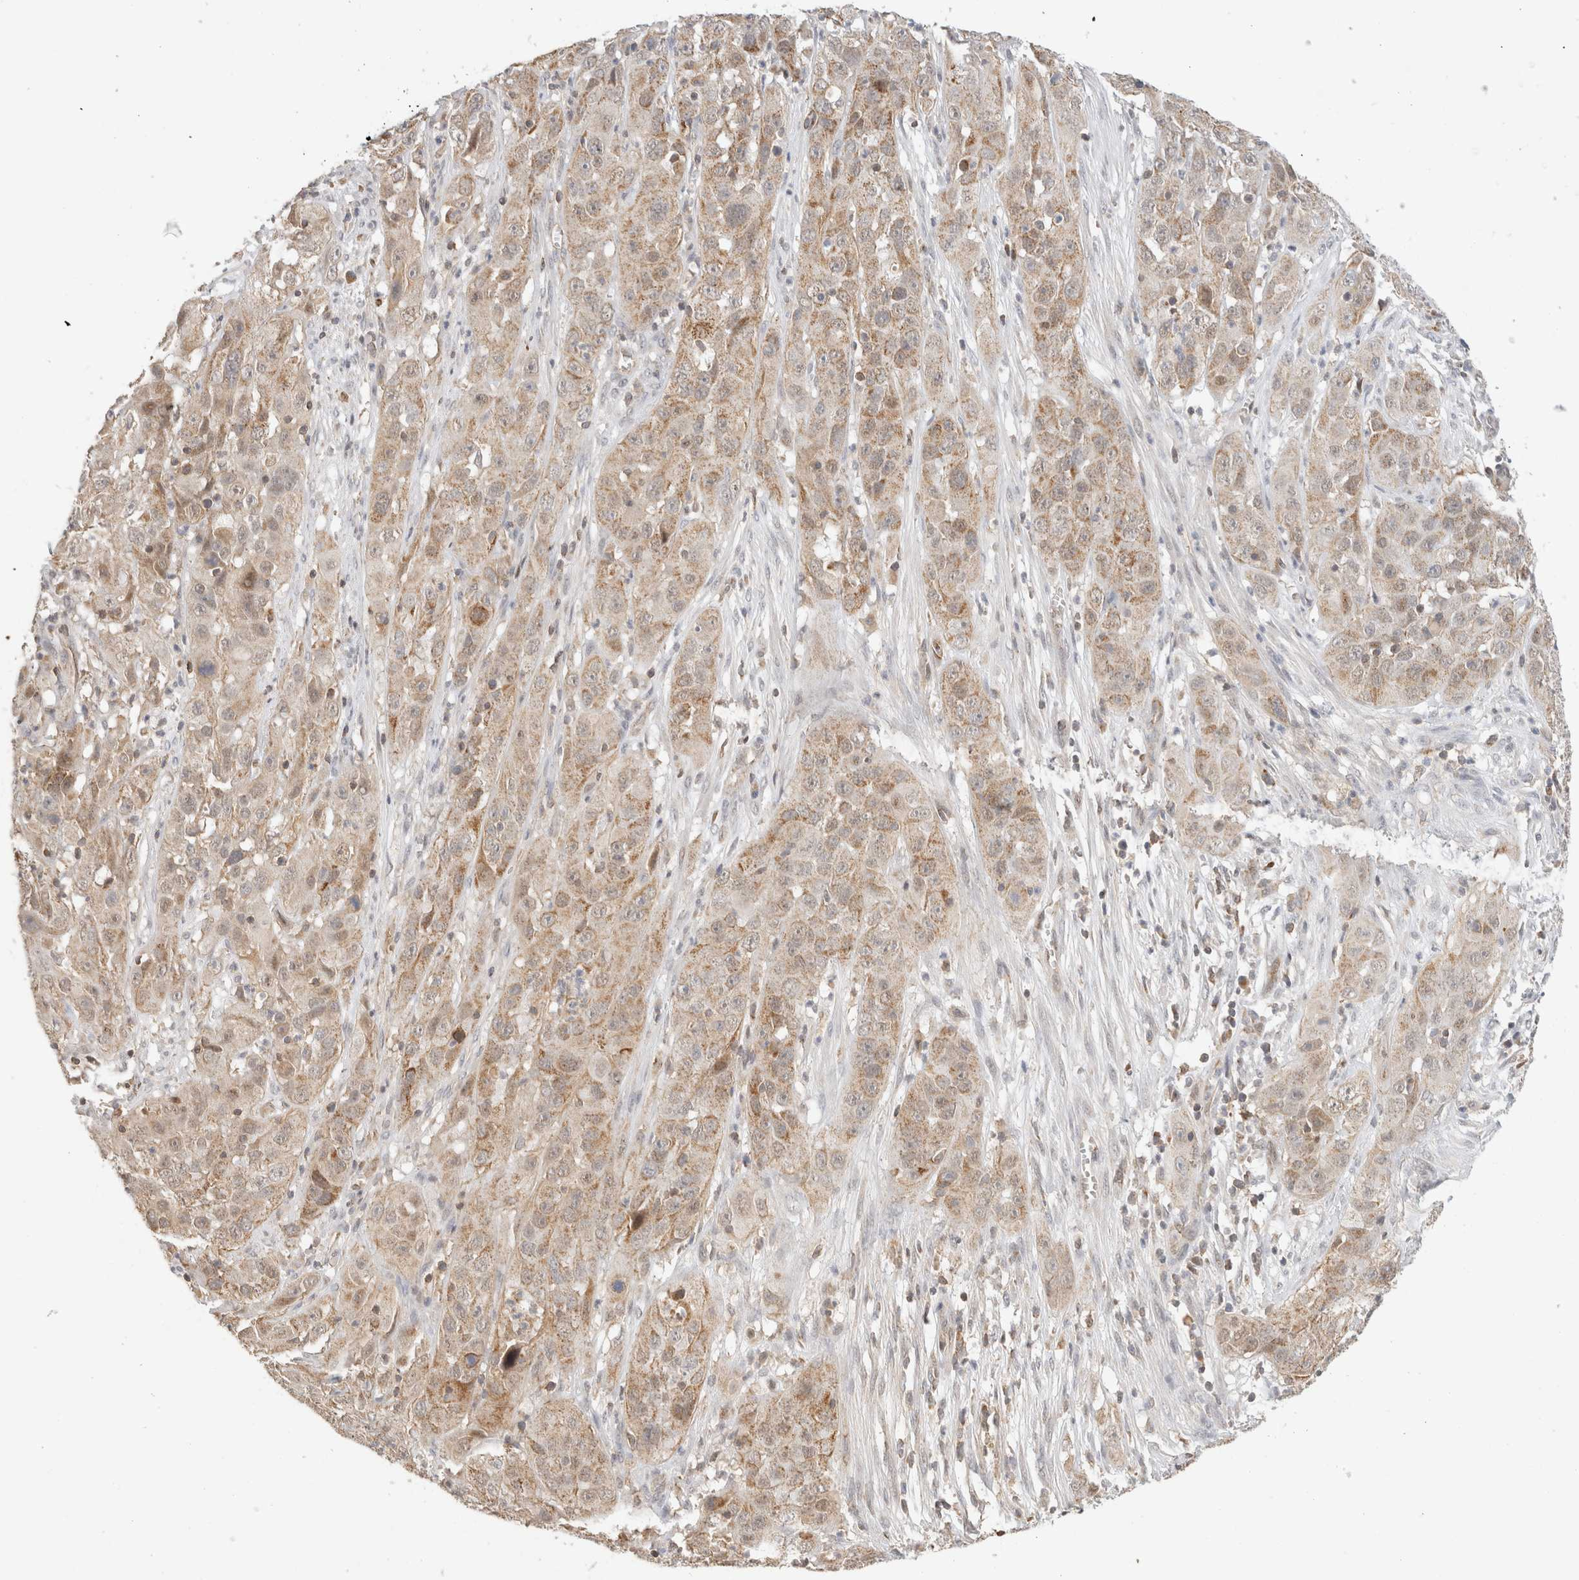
{"staining": {"intensity": "weak", "quantity": ">75%", "location": "cytoplasmic/membranous"}, "tissue": "cervical cancer", "cell_type": "Tumor cells", "image_type": "cancer", "snomed": [{"axis": "morphology", "description": "Squamous cell carcinoma, NOS"}, {"axis": "topography", "description": "Cervix"}], "caption": "Brown immunohistochemical staining in squamous cell carcinoma (cervical) exhibits weak cytoplasmic/membranous expression in about >75% of tumor cells.", "gene": "MRM3", "patient": {"sex": "female", "age": 32}}